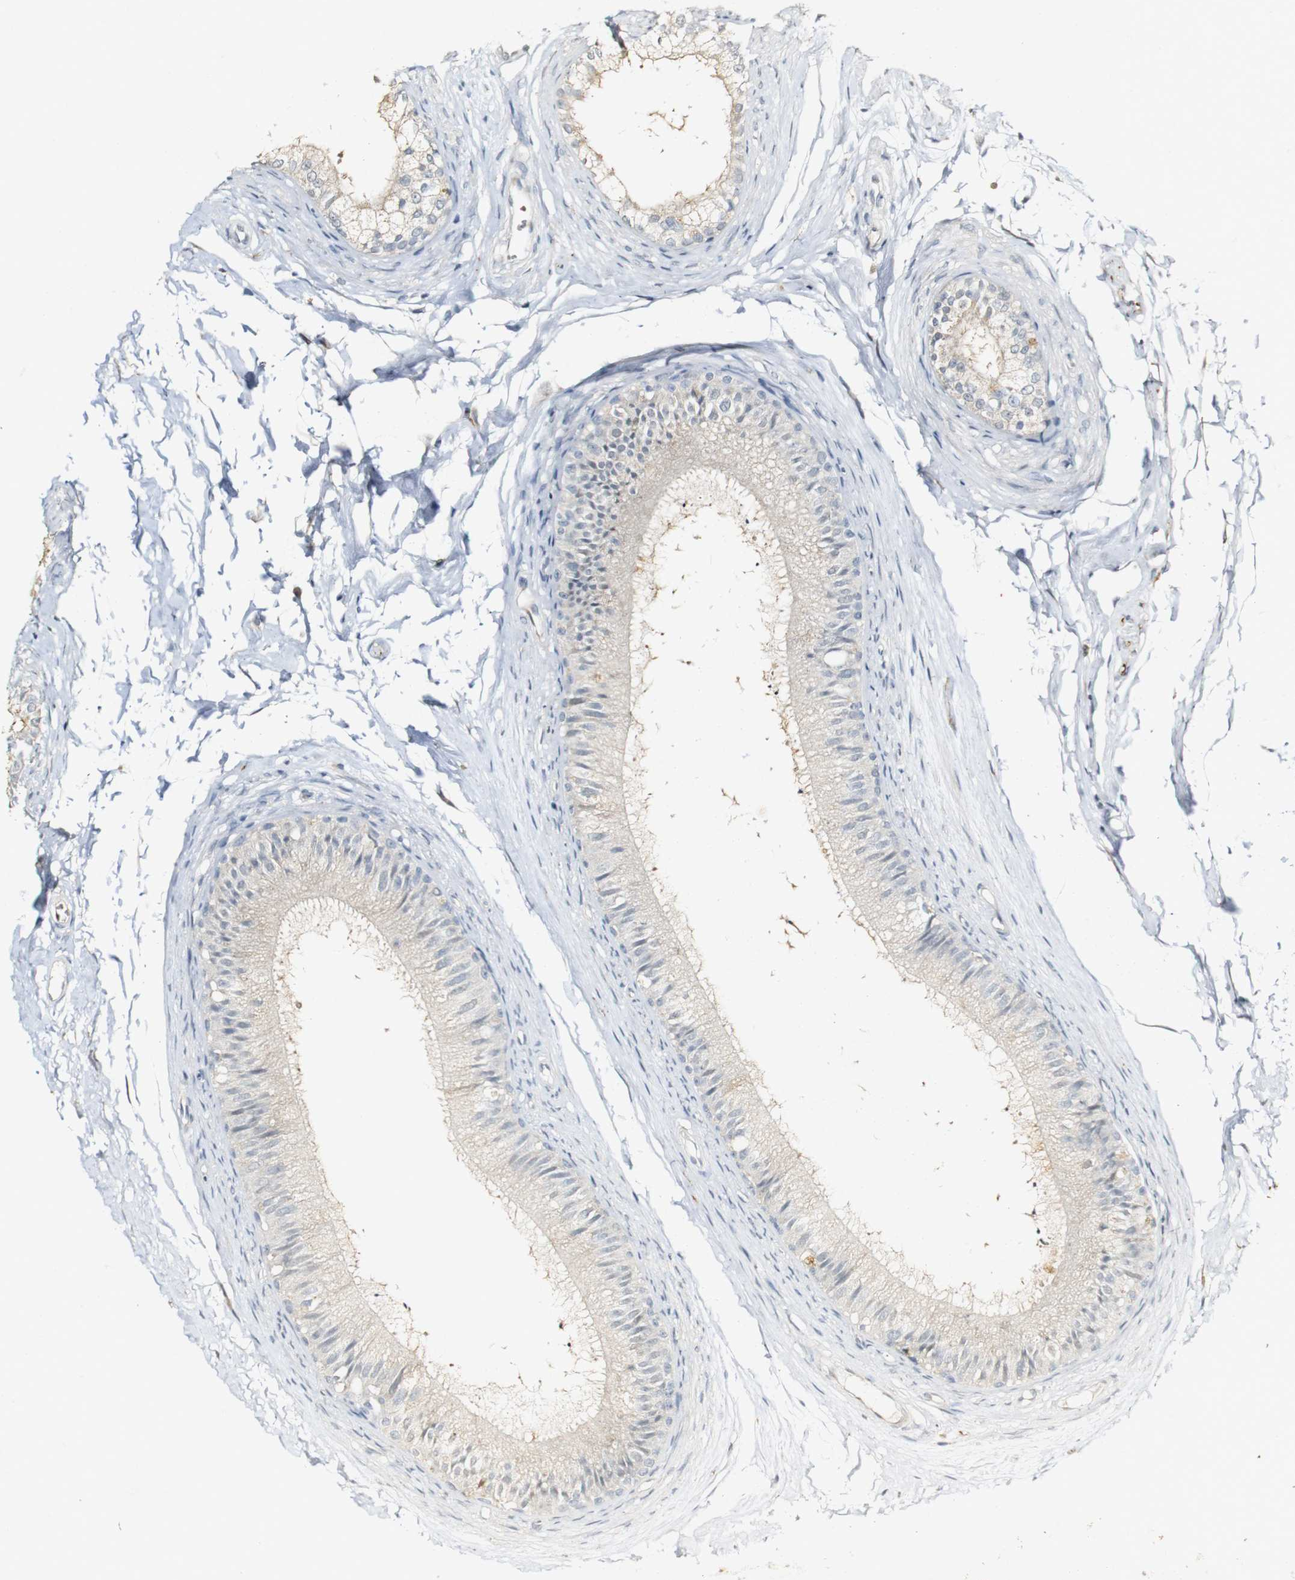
{"staining": {"intensity": "weak", "quantity": "<25%", "location": "cytoplasmic/membranous"}, "tissue": "epididymis", "cell_type": "Glandular cells", "image_type": "normal", "snomed": [{"axis": "morphology", "description": "Normal tissue, NOS"}, {"axis": "topography", "description": "Epididymis"}], "caption": "Image shows no significant protein positivity in glandular cells of benign epididymis. (Stains: DAB immunohistochemistry with hematoxylin counter stain, Microscopy: brightfield microscopy at high magnification).", "gene": "SYT7", "patient": {"sex": "male", "age": 56}}